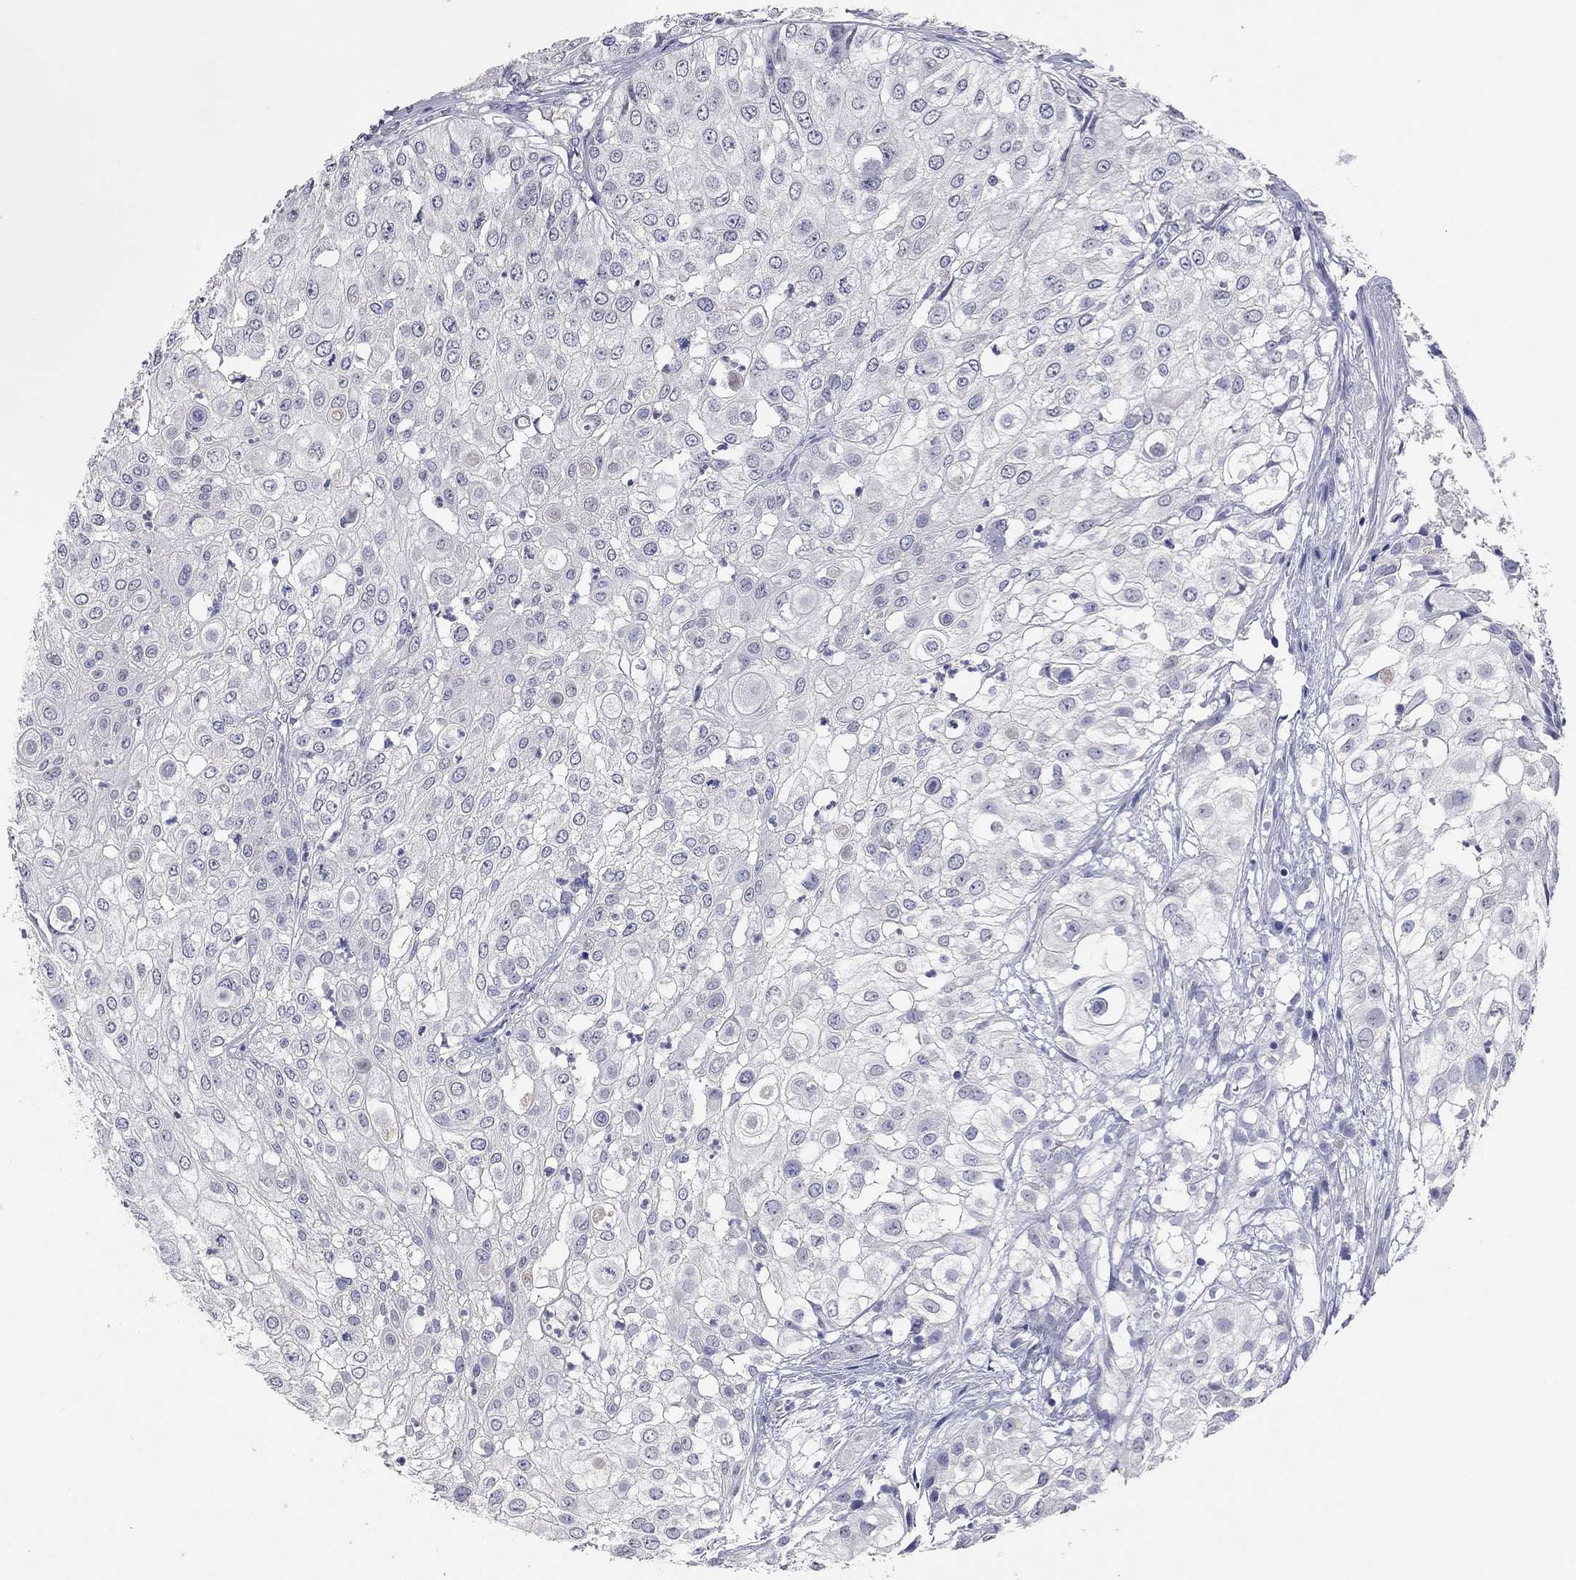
{"staining": {"intensity": "negative", "quantity": "none", "location": "none"}, "tissue": "urothelial cancer", "cell_type": "Tumor cells", "image_type": "cancer", "snomed": [{"axis": "morphology", "description": "Urothelial carcinoma, High grade"}, {"axis": "topography", "description": "Urinary bladder"}], "caption": "DAB (3,3'-diaminobenzidine) immunohistochemical staining of human urothelial carcinoma (high-grade) exhibits no significant staining in tumor cells.", "gene": "MMP13", "patient": {"sex": "female", "age": 79}}